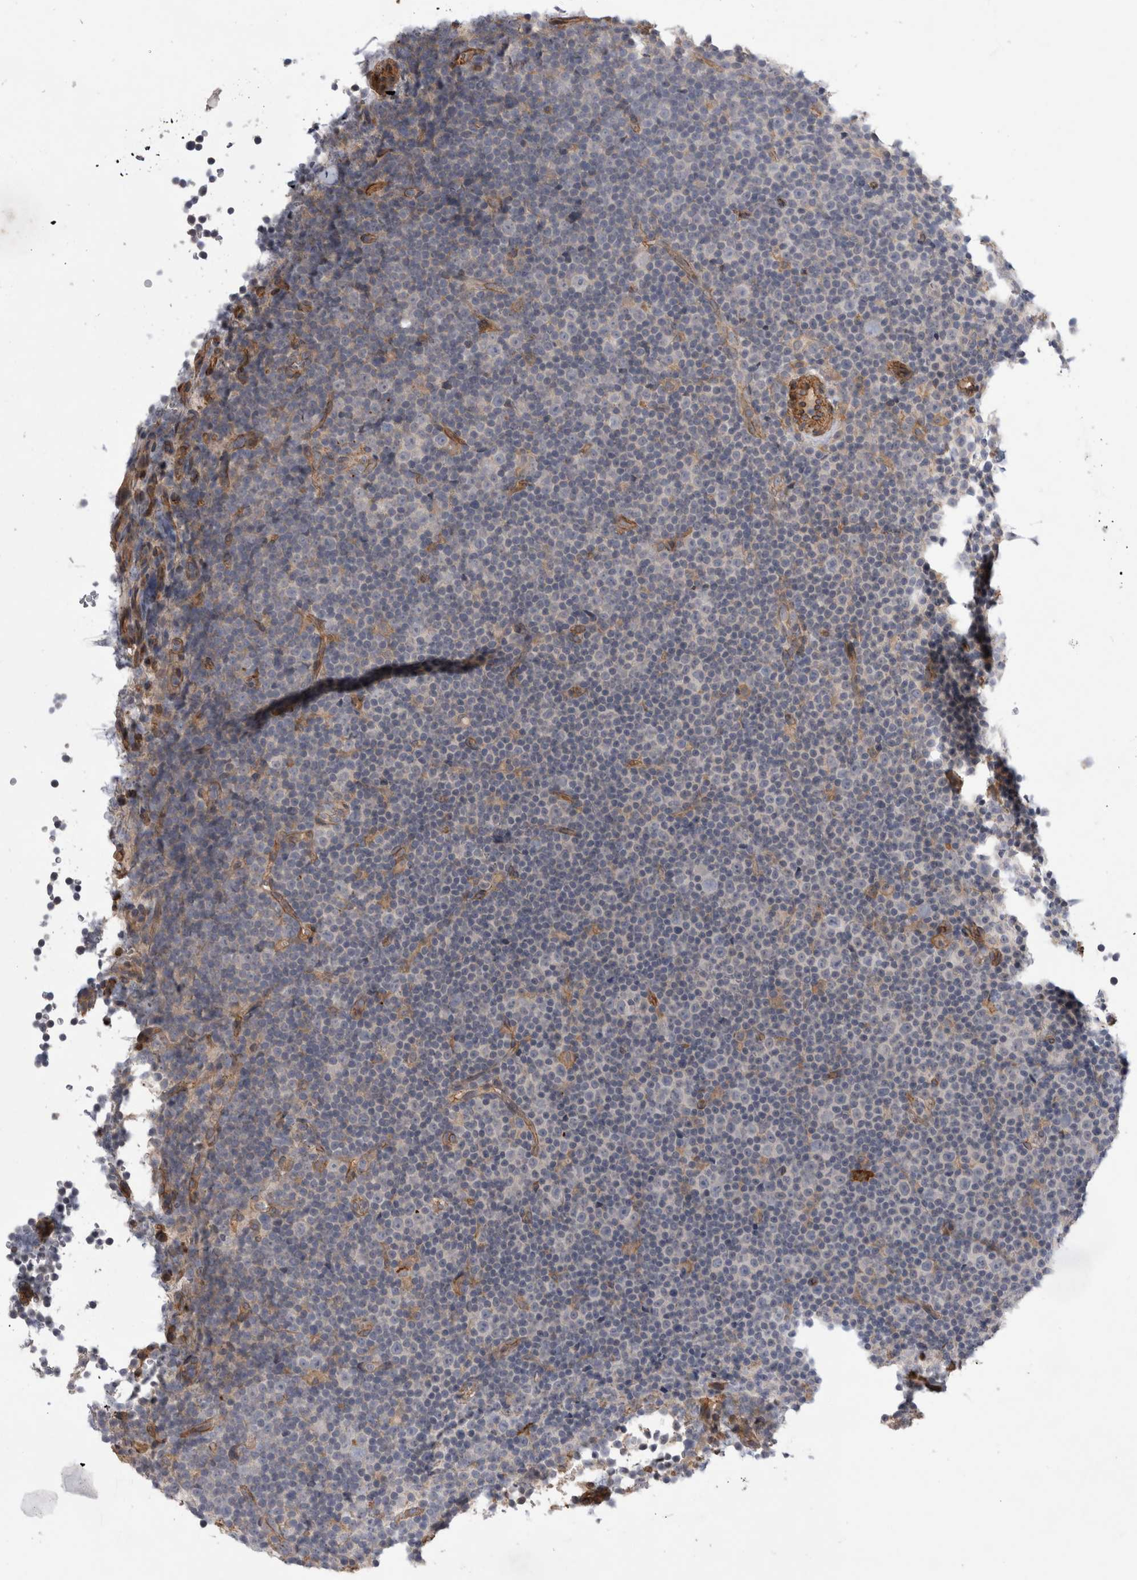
{"staining": {"intensity": "negative", "quantity": "none", "location": "none"}, "tissue": "lymphoma", "cell_type": "Tumor cells", "image_type": "cancer", "snomed": [{"axis": "morphology", "description": "Malignant lymphoma, non-Hodgkin's type, Low grade"}, {"axis": "topography", "description": "Lymph node"}], "caption": "This is an immunohistochemistry (IHC) histopathology image of lymphoma. There is no expression in tumor cells.", "gene": "ANKFY1", "patient": {"sex": "female", "age": 67}}